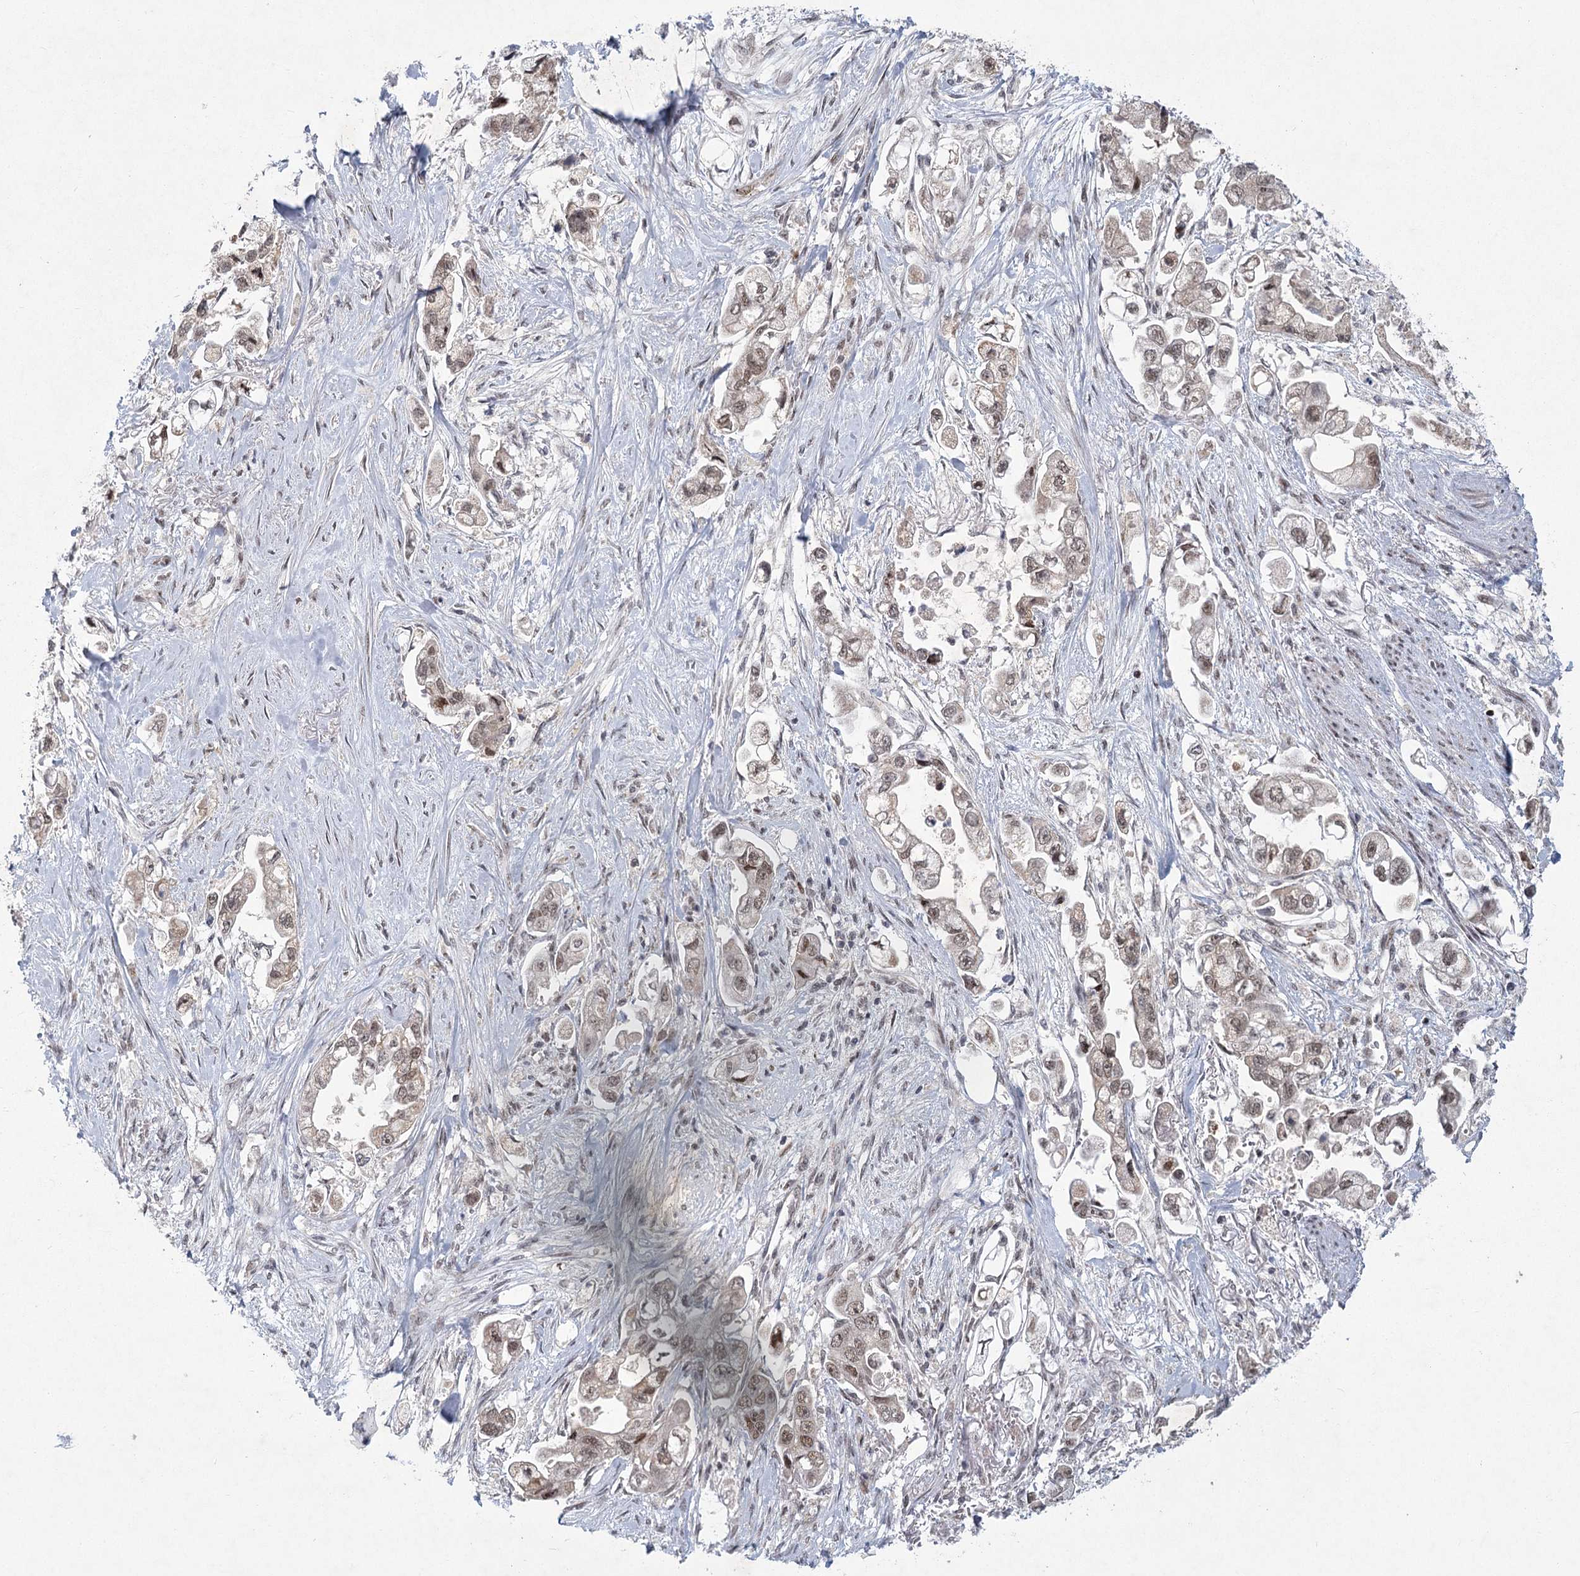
{"staining": {"intensity": "weak", "quantity": ">75%", "location": "nuclear"}, "tissue": "stomach cancer", "cell_type": "Tumor cells", "image_type": "cancer", "snomed": [{"axis": "morphology", "description": "Adenocarcinoma, NOS"}, {"axis": "topography", "description": "Stomach"}], "caption": "The micrograph exhibits a brown stain indicating the presence of a protein in the nuclear of tumor cells in stomach cancer (adenocarcinoma).", "gene": "CIB4", "patient": {"sex": "male", "age": 62}}